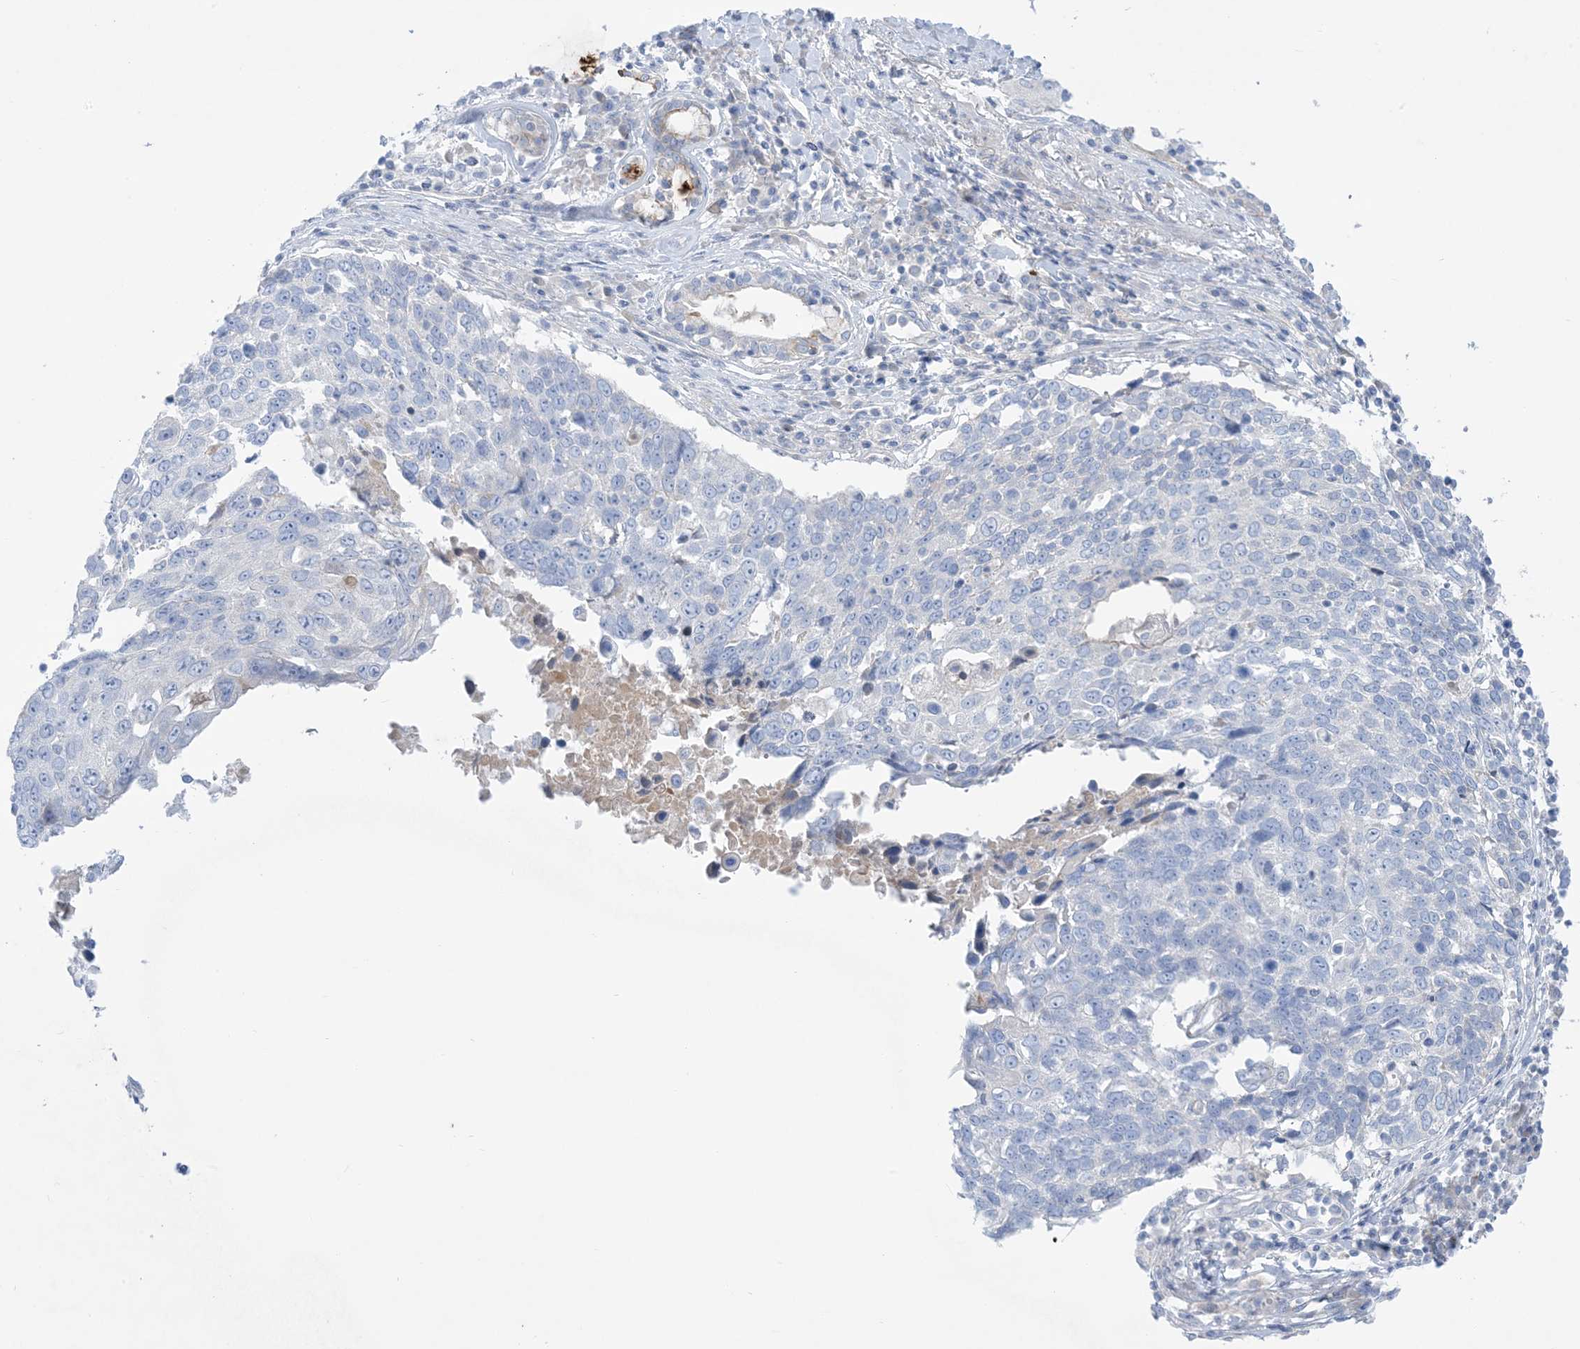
{"staining": {"intensity": "negative", "quantity": "none", "location": "none"}, "tissue": "lung cancer", "cell_type": "Tumor cells", "image_type": "cancer", "snomed": [{"axis": "morphology", "description": "Squamous cell carcinoma, NOS"}, {"axis": "topography", "description": "Lung"}], "caption": "Immunohistochemical staining of lung squamous cell carcinoma displays no significant positivity in tumor cells.", "gene": "ATP11C", "patient": {"sex": "male", "age": 66}}